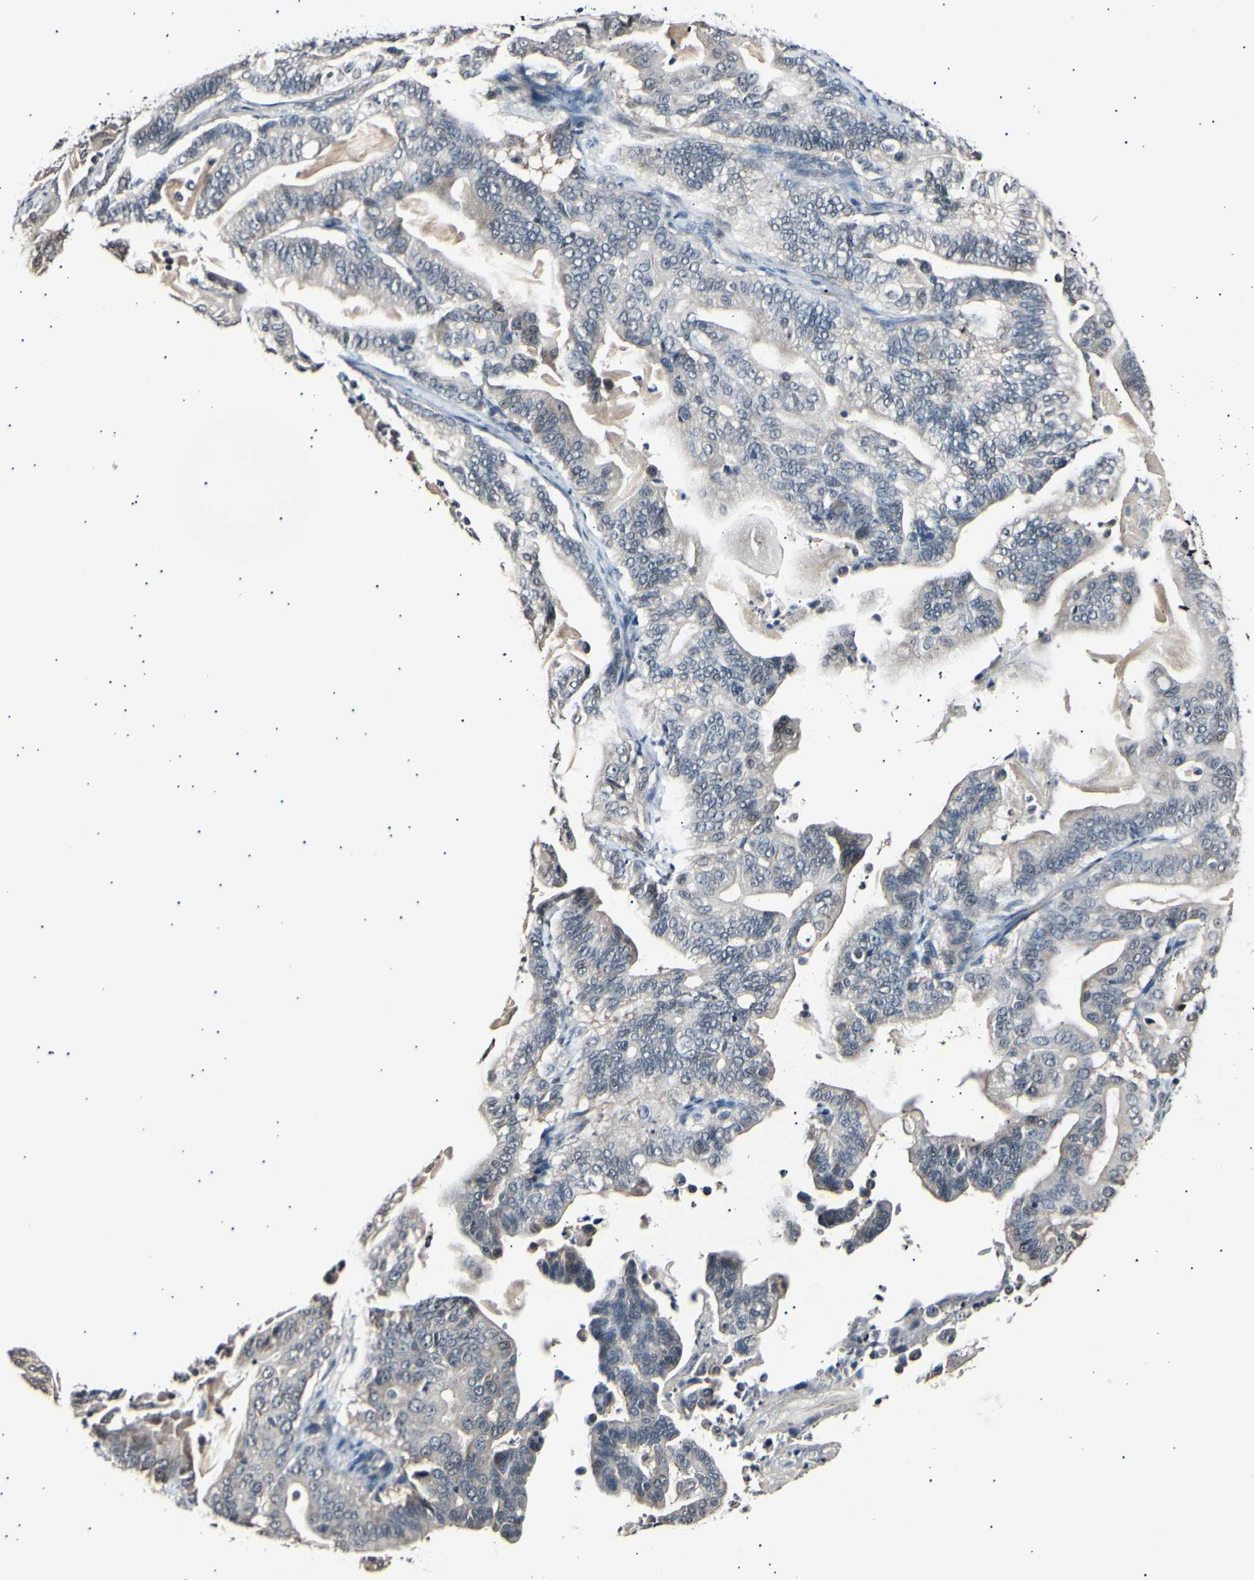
{"staining": {"intensity": "weak", "quantity": "<25%", "location": "cytoplasmic/membranous"}, "tissue": "pancreatic cancer", "cell_type": "Tumor cells", "image_type": "cancer", "snomed": [{"axis": "morphology", "description": "Adenocarcinoma, NOS"}, {"axis": "topography", "description": "Pancreas"}], "caption": "This is an IHC micrograph of pancreatic cancer. There is no staining in tumor cells.", "gene": "AK1", "patient": {"sex": "male", "age": 63}}